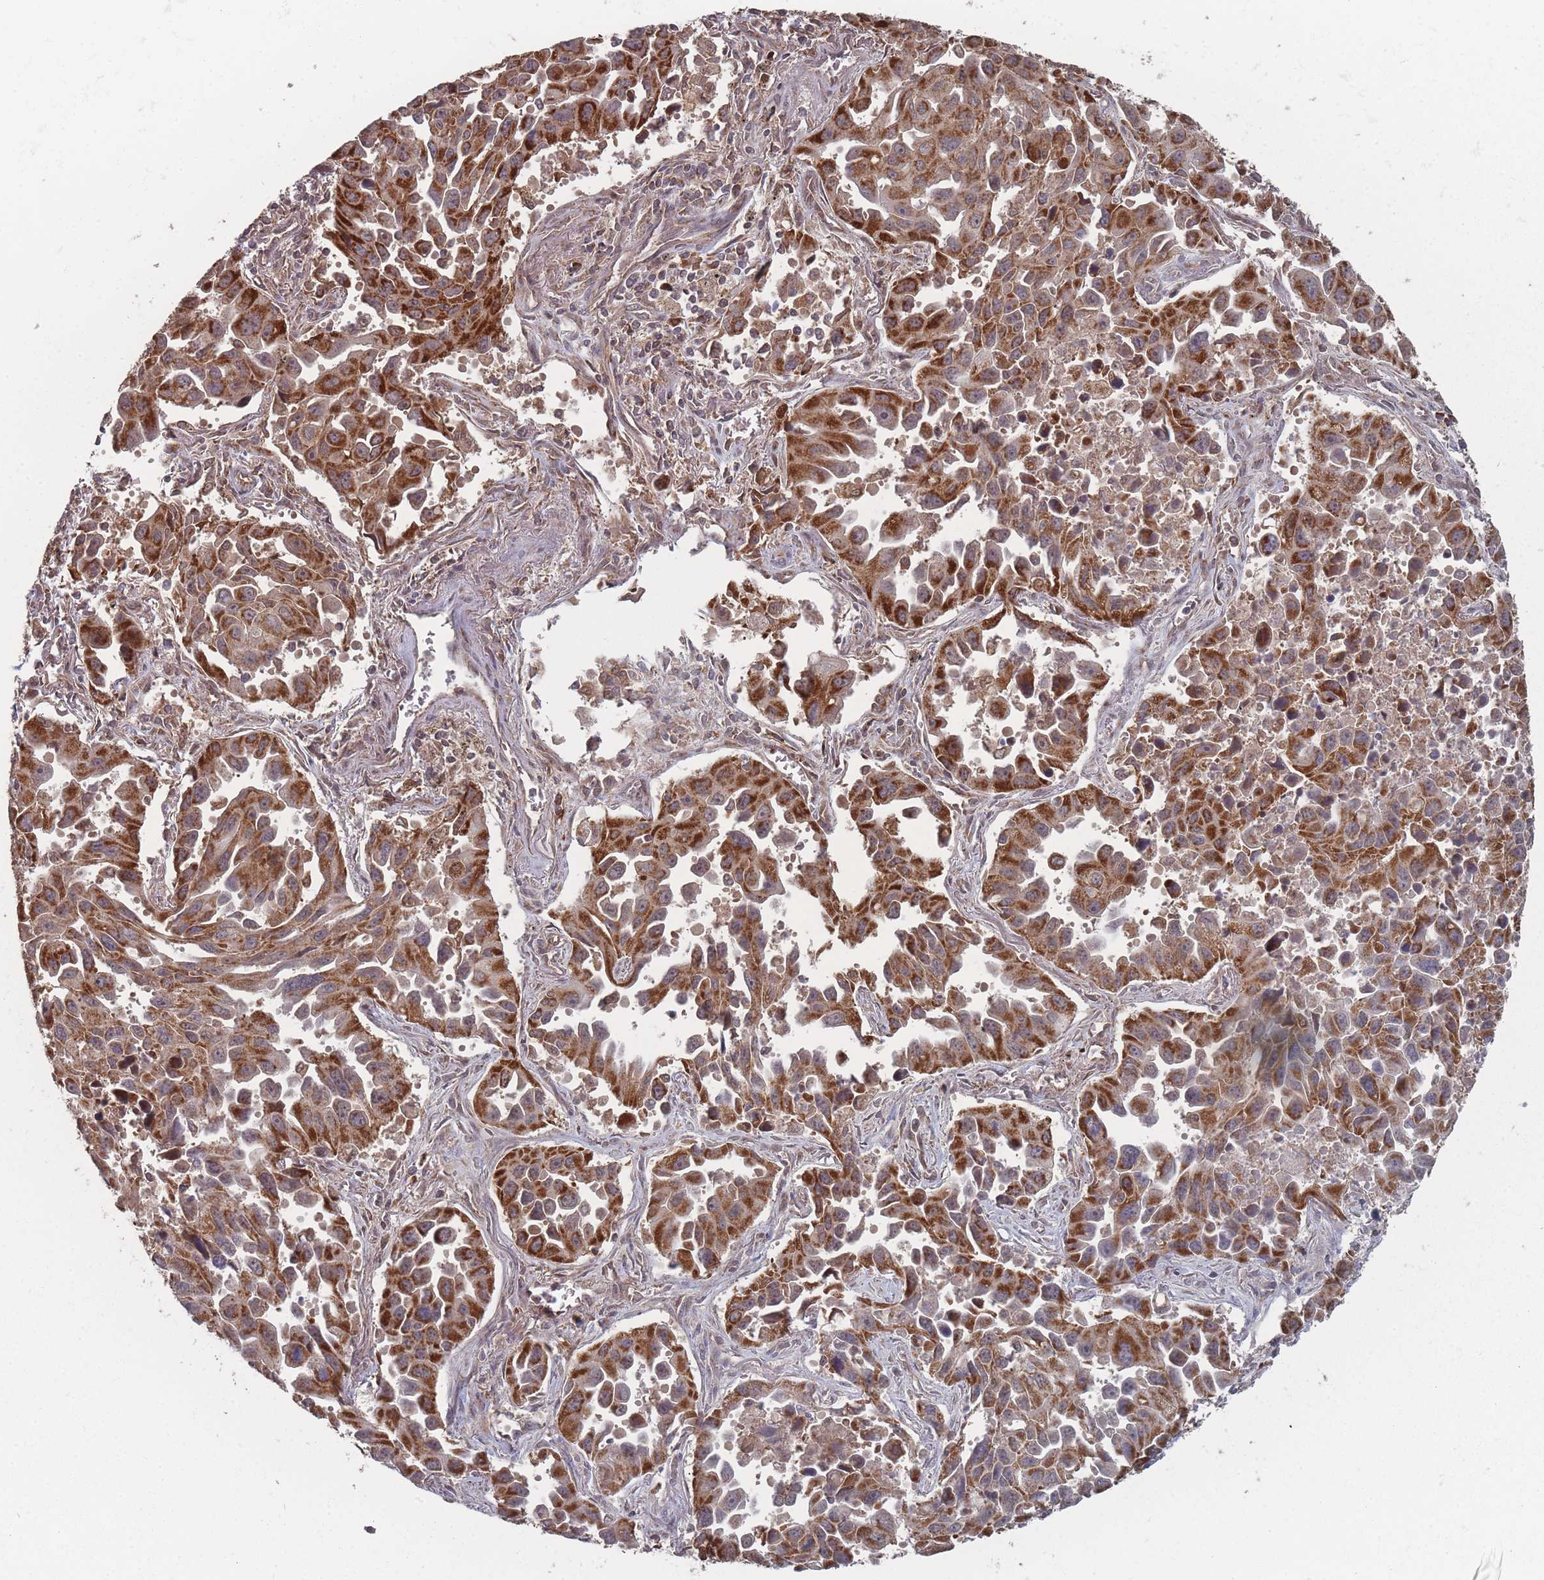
{"staining": {"intensity": "moderate", "quantity": ">75%", "location": "cytoplasmic/membranous"}, "tissue": "lung cancer", "cell_type": "Tumor cells", "image_type": "cancer", "snomed": [{"axis": "morphology", "description": "Adenocarcinoma, NOS"}, {"axis": "topography", "description": "Lung"}], "caption": "IHC of adenocarcinoma (lung) exhibits medium levels of moderate cytoplasmic/membranous positivity in about >75% of tumor cells. (IHC, brightfield microscopy, high magnification).", "gene": "PSMB3", "patient": {"sex": "male", "age": 66}}